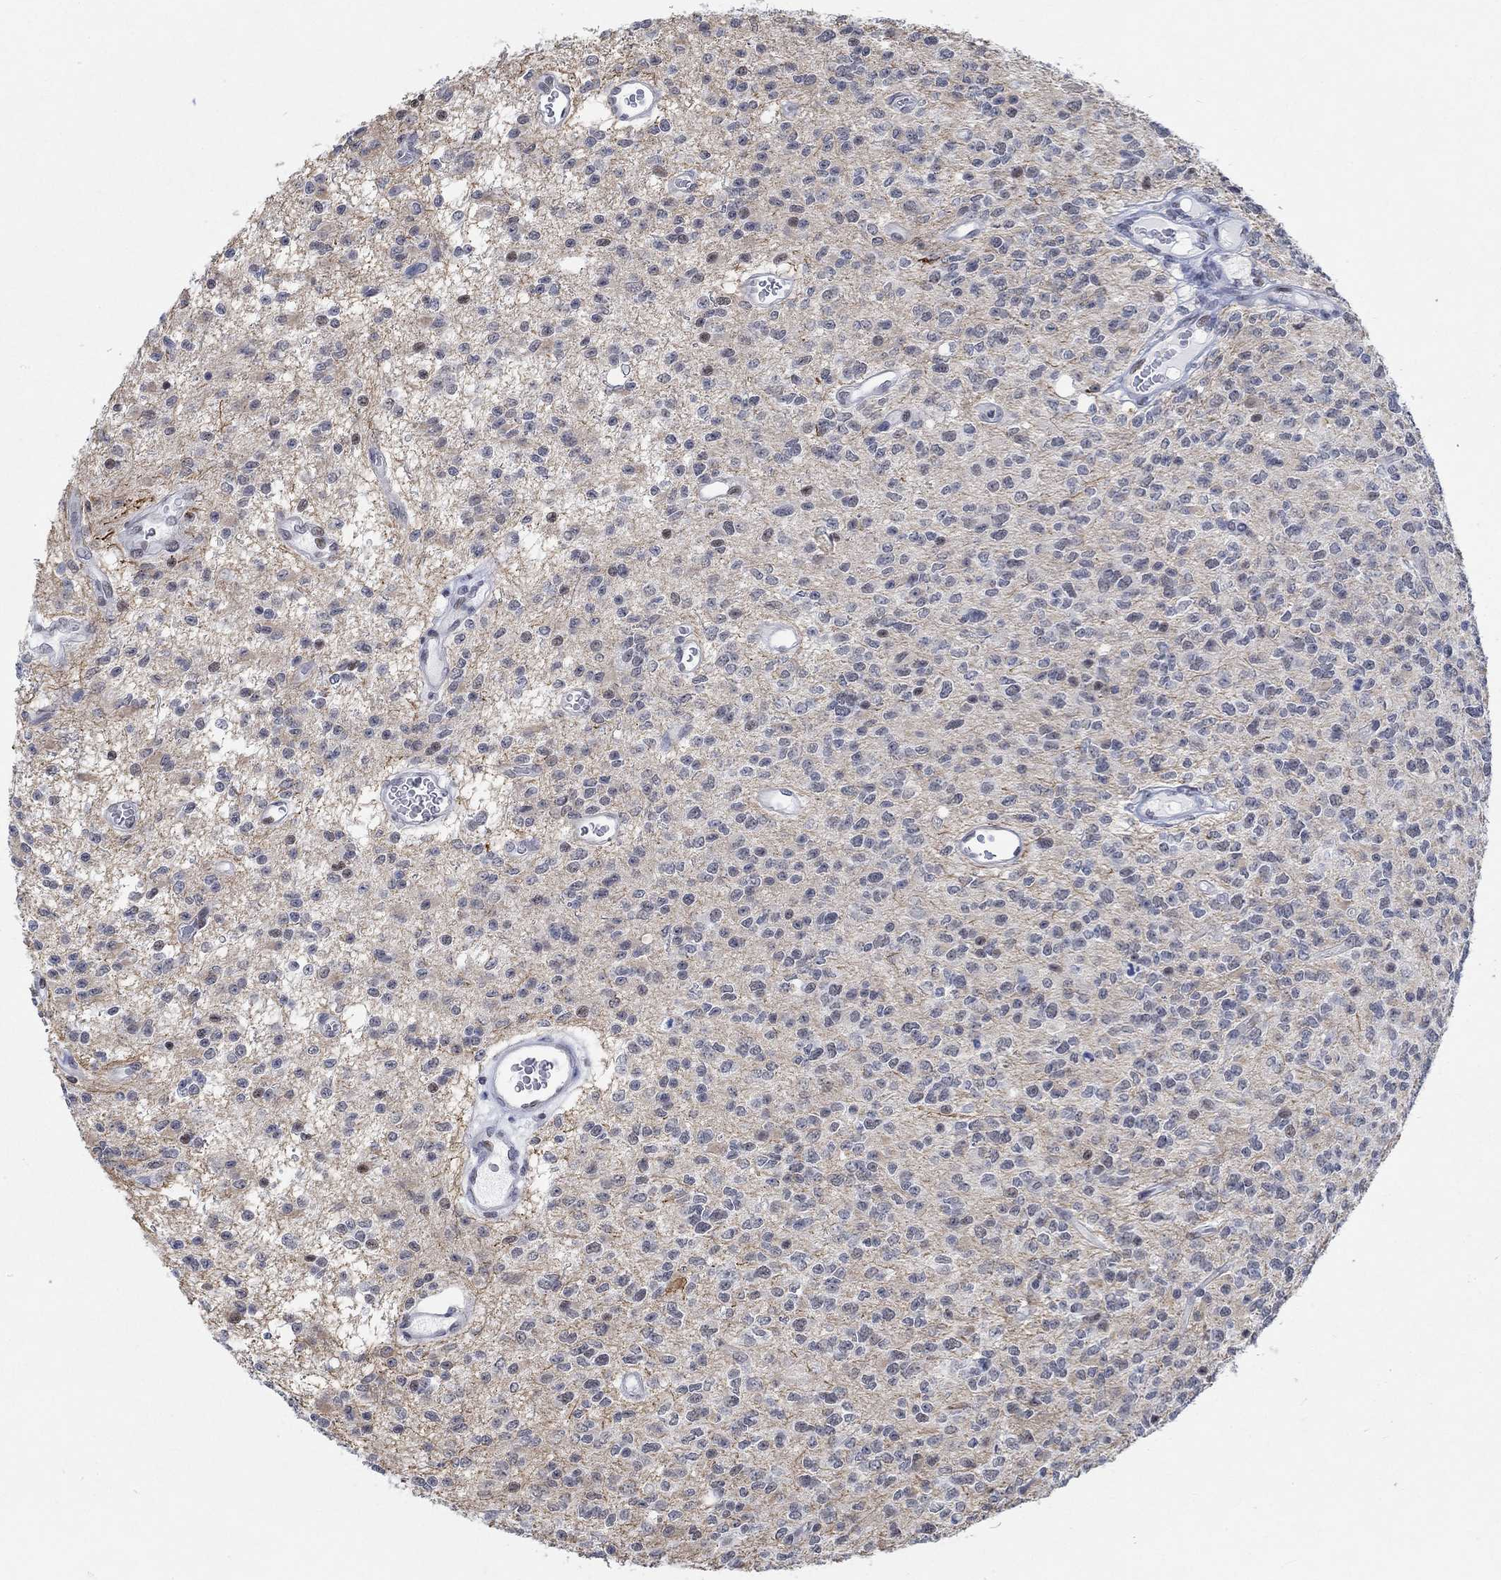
{"staining": {"intensity": "weak", "quantity": ">75%", "location": "cytoplasmic/membranous"}, "tissue": "glioma", "cell_type": "Tumor cells", "image_type": "cancer", "snomed": [{"axis": "morphology", "description": "Glioma, malignant, Low grade"}, {"axis": "topography", "description": "Brain"}], "caption": "Malignant low-grade glioma tissue reveals weak cytoplasmic/membranous positivity in approximately >75% of tumor cells", "gene": "KCNH8", "patient": {"sex": "female", "age": 45}}